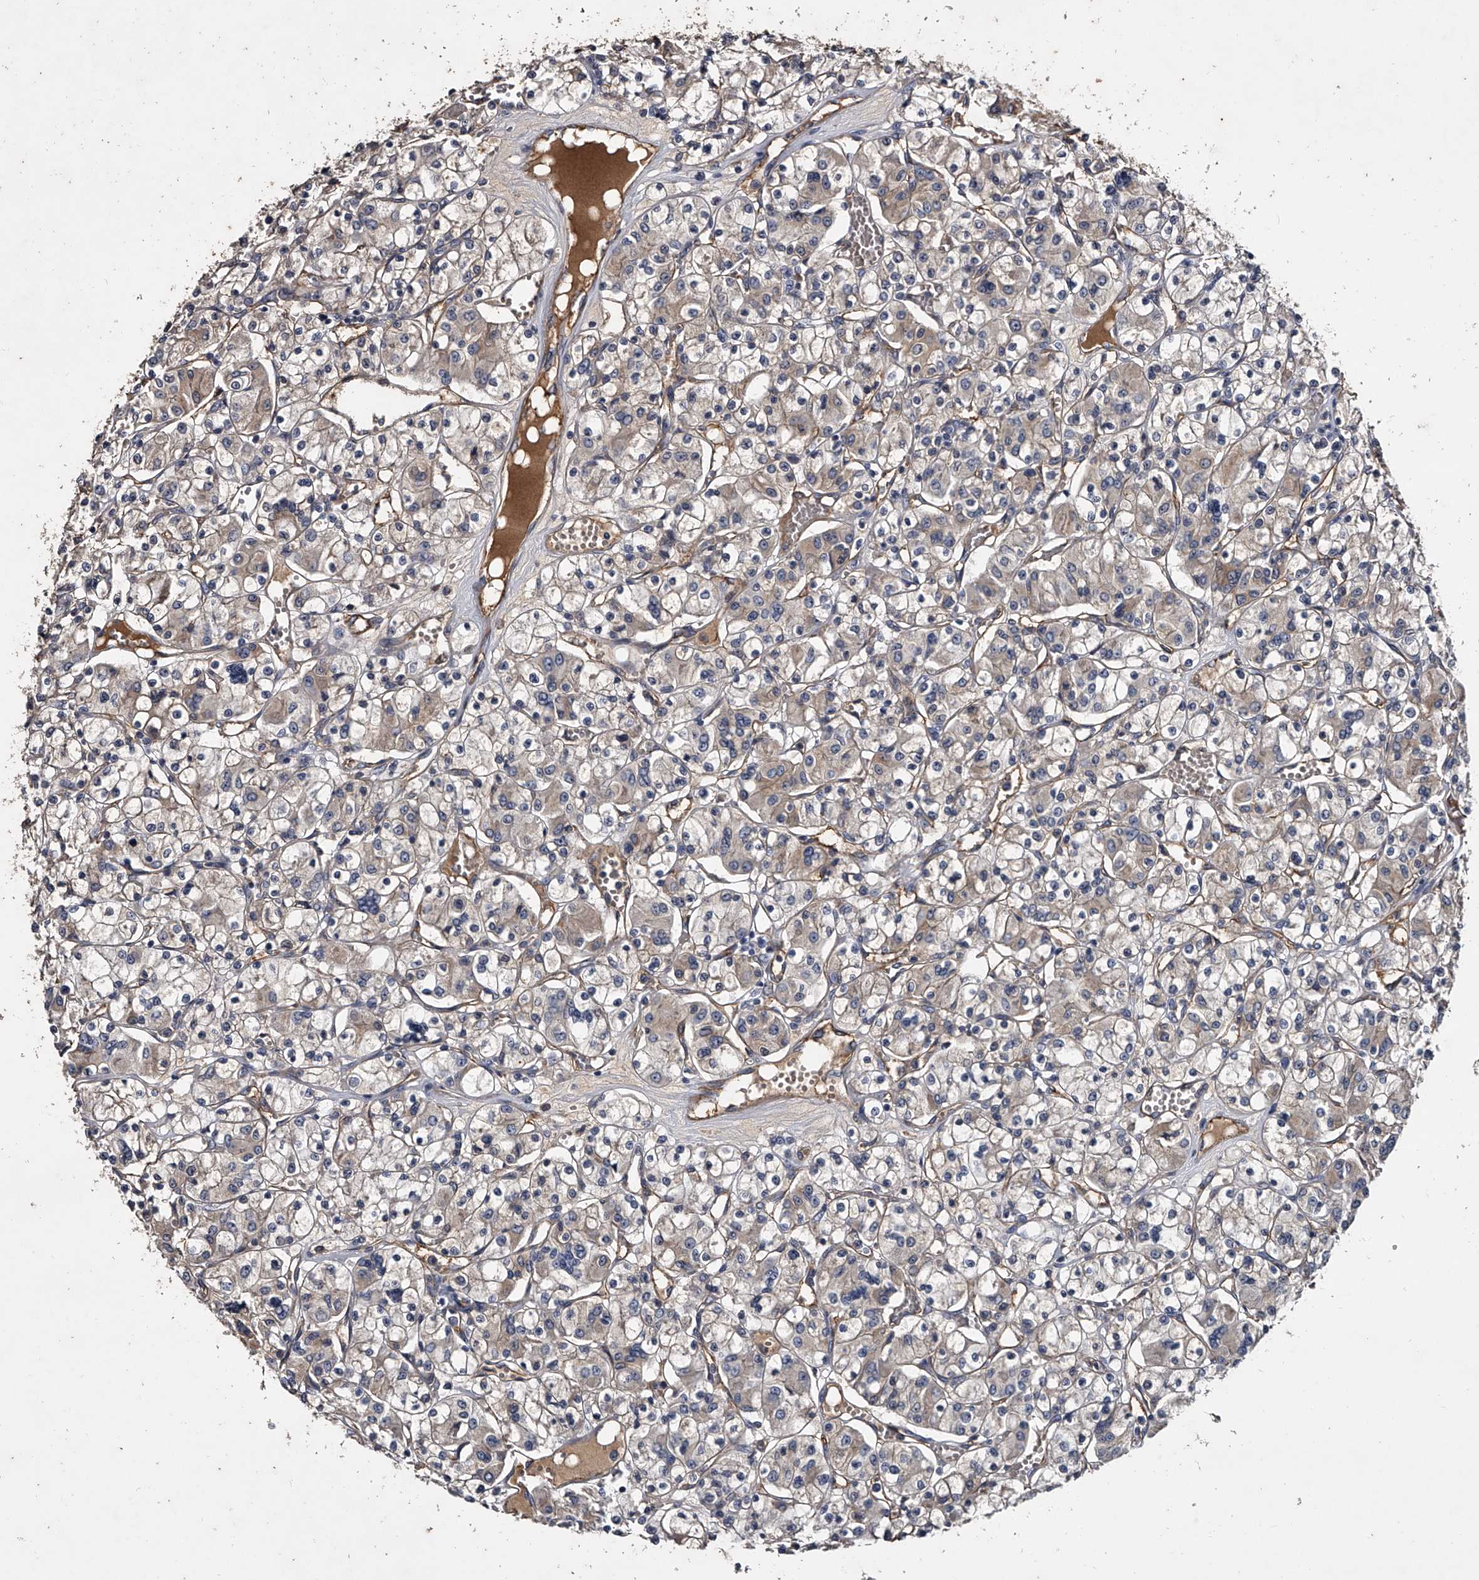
{"staining": {"intensity": "weak", "quantity": "25%-75%", "location": "cytoplasmic/membranous"}, "tissue": "renal cancer", "cell_type": "Tumor cells", "image_type": "cancer", "snomed": [{"axis": "morphology", "description": "Adenocarcinoma, NOS"}, {"axis": "topography", "description": "Kidney"}], "caption": "Immunohistochemical staining of human renal adenocarcinoma demonstrates low levels of weak cytoplasmic/membranous protein expression in about 25%-75% of tumor cells. Nuclei are stained in blue.", "gene": "MDN1", "patient": {"sex": "female", "age": 59}}